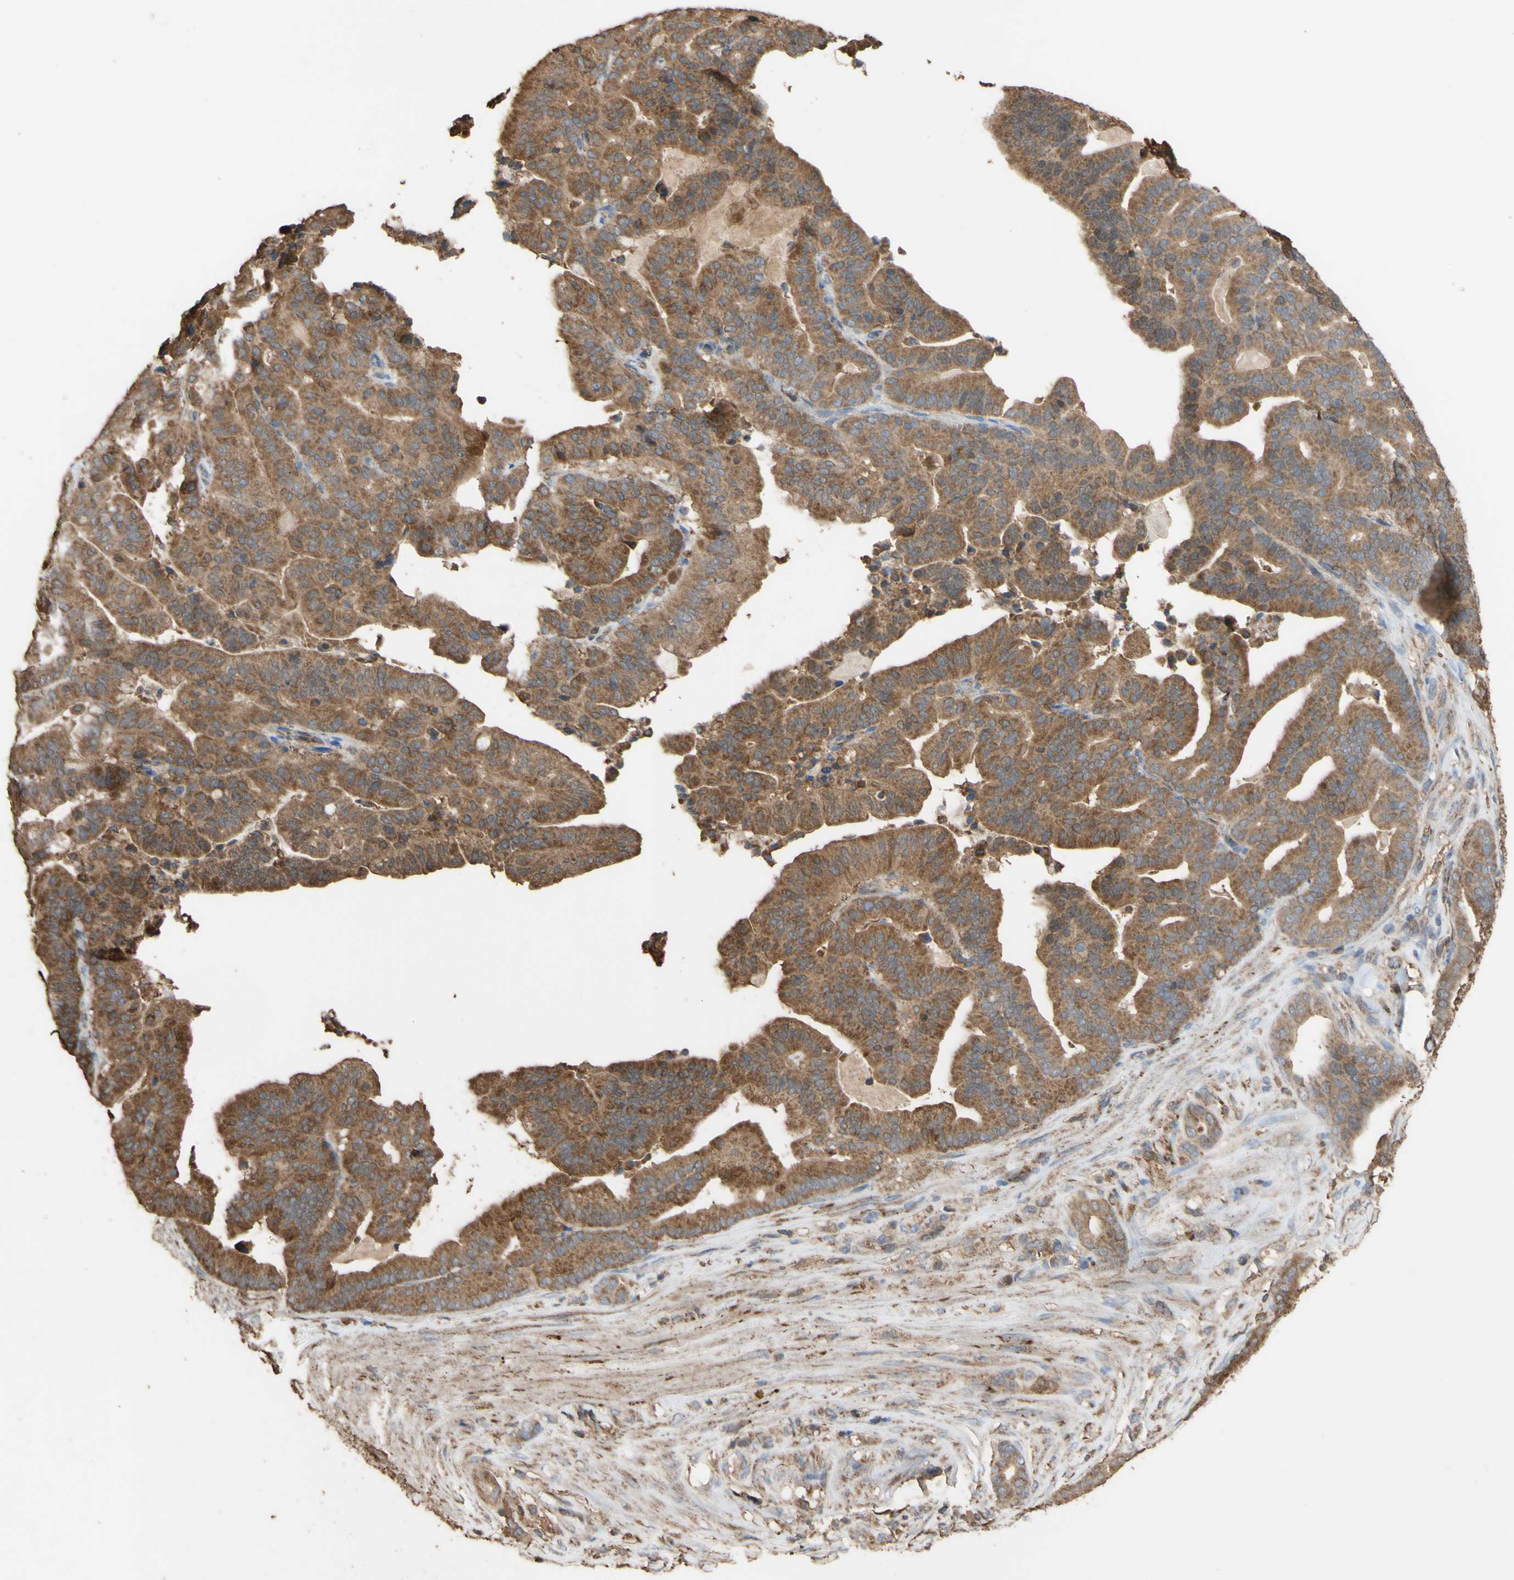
{"staining": {"intensity": "moderate", "quantity": ">75%", "location": "cytoplasmic/membranous"}, "tissue": "pancreatic cancer", "cell_type": "Tumor cells", "image_type": "cancer", "snomed": [{"axis": "morphology", "description": "Adenocarcinoma, NOS"}, {"axis": "topography", "description": "Pancreas"}], "caption": "This histopathology image displays immunohistochemistry staining of human pancreatic cancer (adenocarcinoma), with medium moderate cytoplasmic/membranous positivity in approximately >75% of tumor cells.", "gene": "ALDH9A1", "patient": {"sex": "male", "age": 63}}